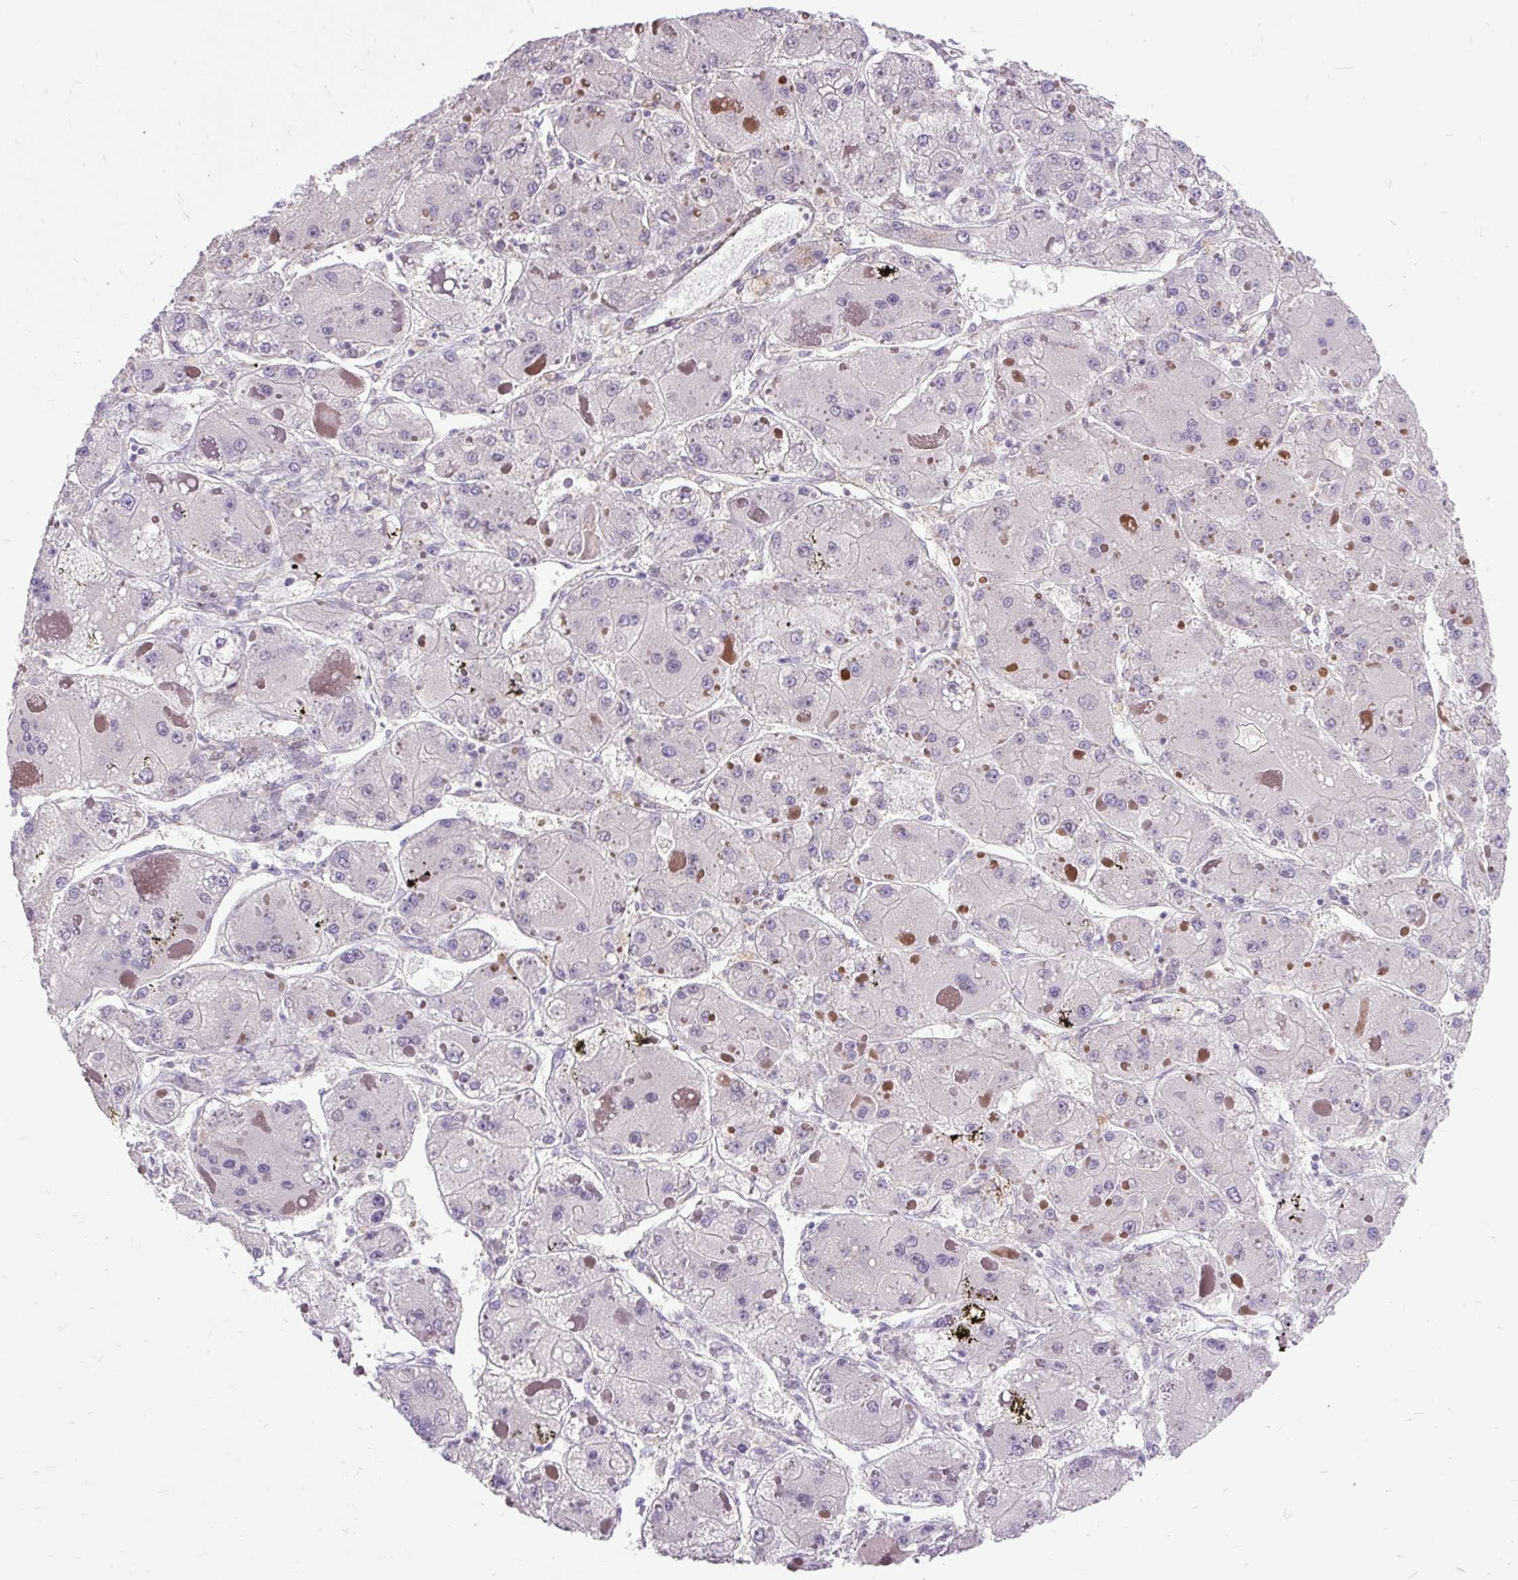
{"staining": {"intensity": "negative", "quantity": "none", "location": "none"}, "tissue": "liver cancer", "cell_type": "Tumor cells", "image_type": "cancer", "snomed": [{"axis": "morphology", "description": "Carcinoma, Hepatocellular, NOS"}, {"axis": "topography", "description": "Liver"}], "caption": "Immunohistochemistry (IHC) photomicrograph of human liver hepatocellular carcinoma stained for a protein (brown), which displays no staining in tumor cells. (Stains: DAB (3,3'-diaminobenzidine) immunohistochemistry with hematoxylin counter stain, Microscopy: brightfield microscopy at high magnification).", "gene": "TRIM17", "patient": {"sex": "female", "age": 73}}